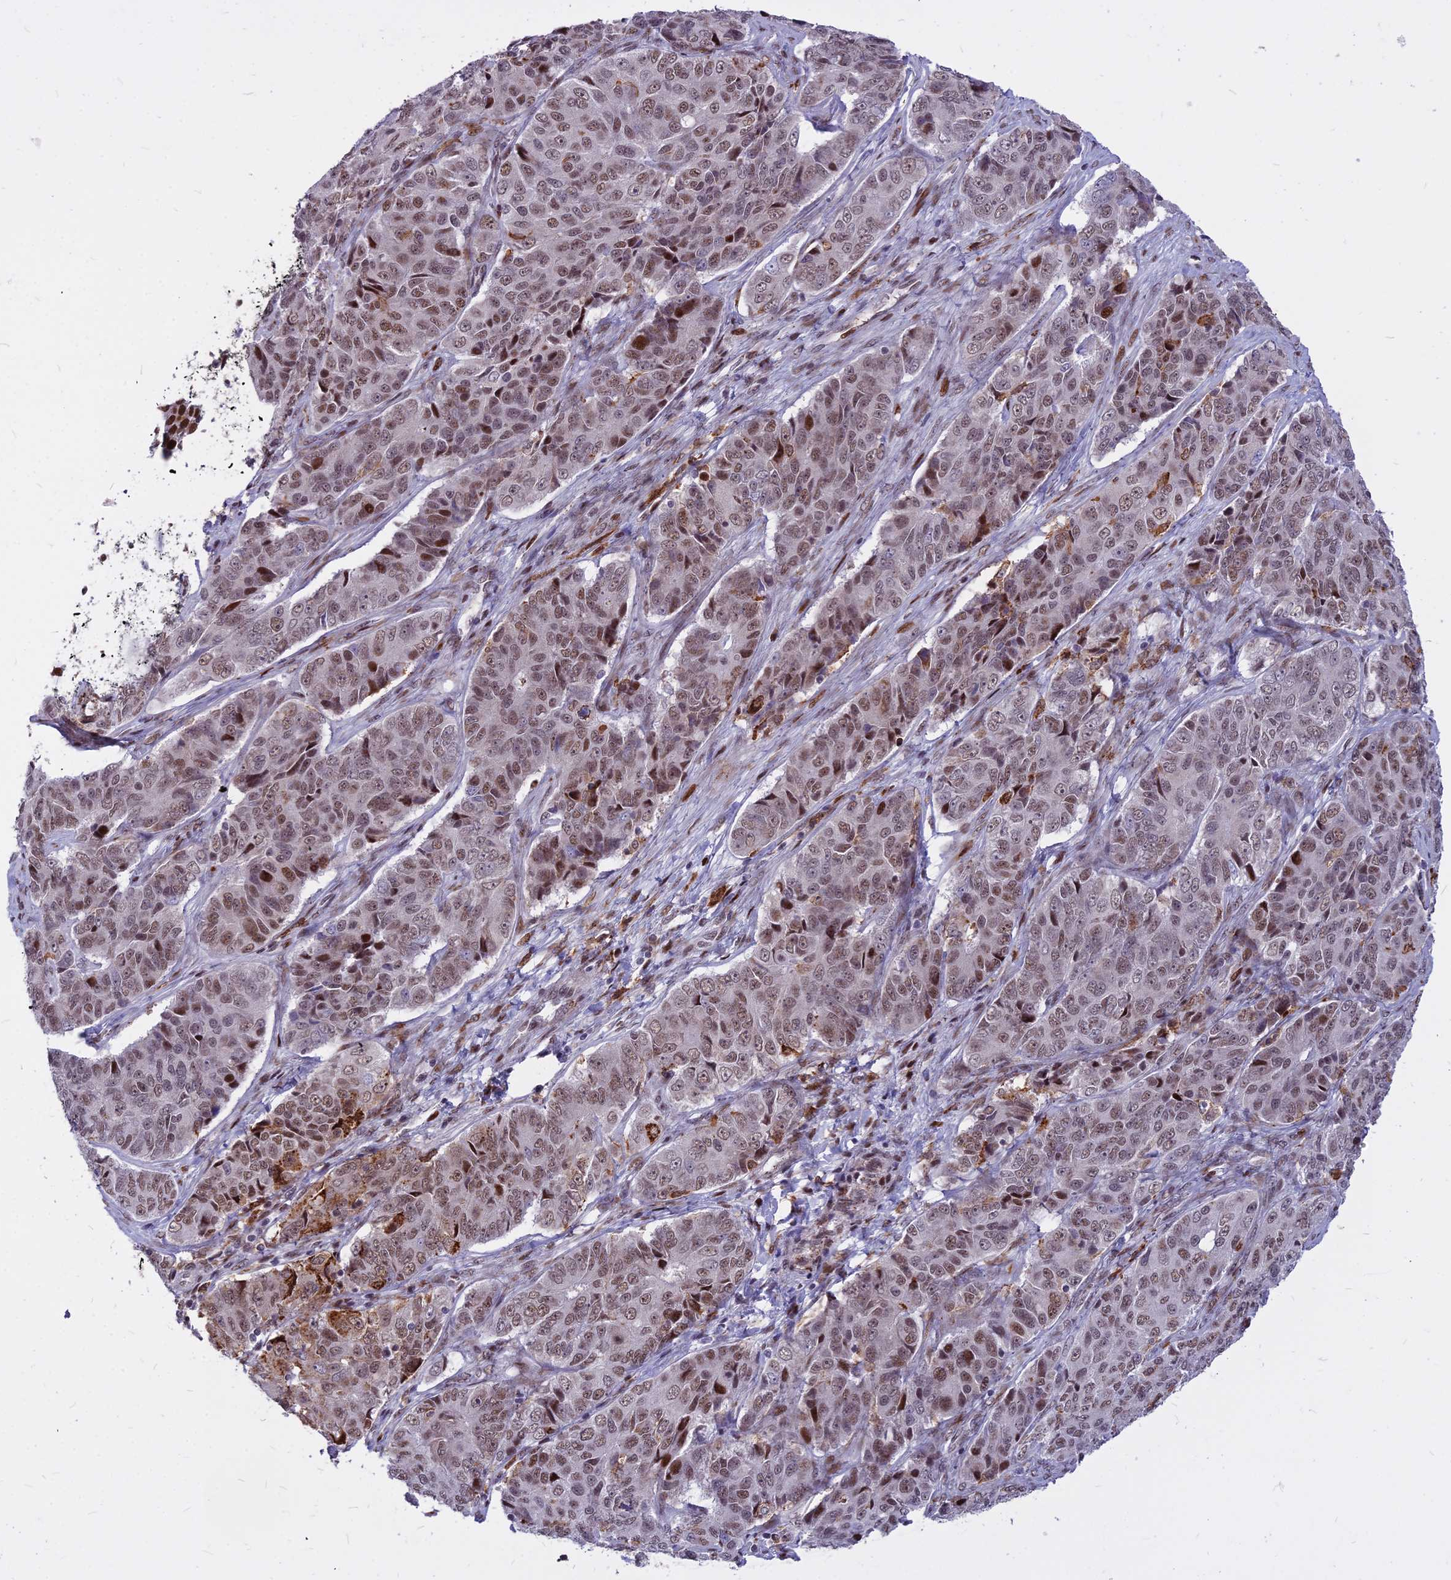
{"staining": {"intensity": "moderate", "quantity": ">75%", "location": "nuclear"}, "tissue": "ovarian cancer", "cell_type": "Tumor cells", "image_type": "cancer", "snomed": [{"axis": "morphology", "description": "Carcinoma, endometroid"}, {"axis": "topography", "description": "Ovary"}], "caption": "Ovarian cancer (endometroid carcinoma) stained with DAB (3,3'-diaminobenzidine) immunohistochemistry shows medium levels of moderate nuclear positivity in about >75% of tumor cells. The staining is performed using DAB brown chromogen to label protein expression. The nuclei are counter-stained blue using hematoxylin.", "gene": "ALG10", "patient": {"sex": "female", "age": 51}}